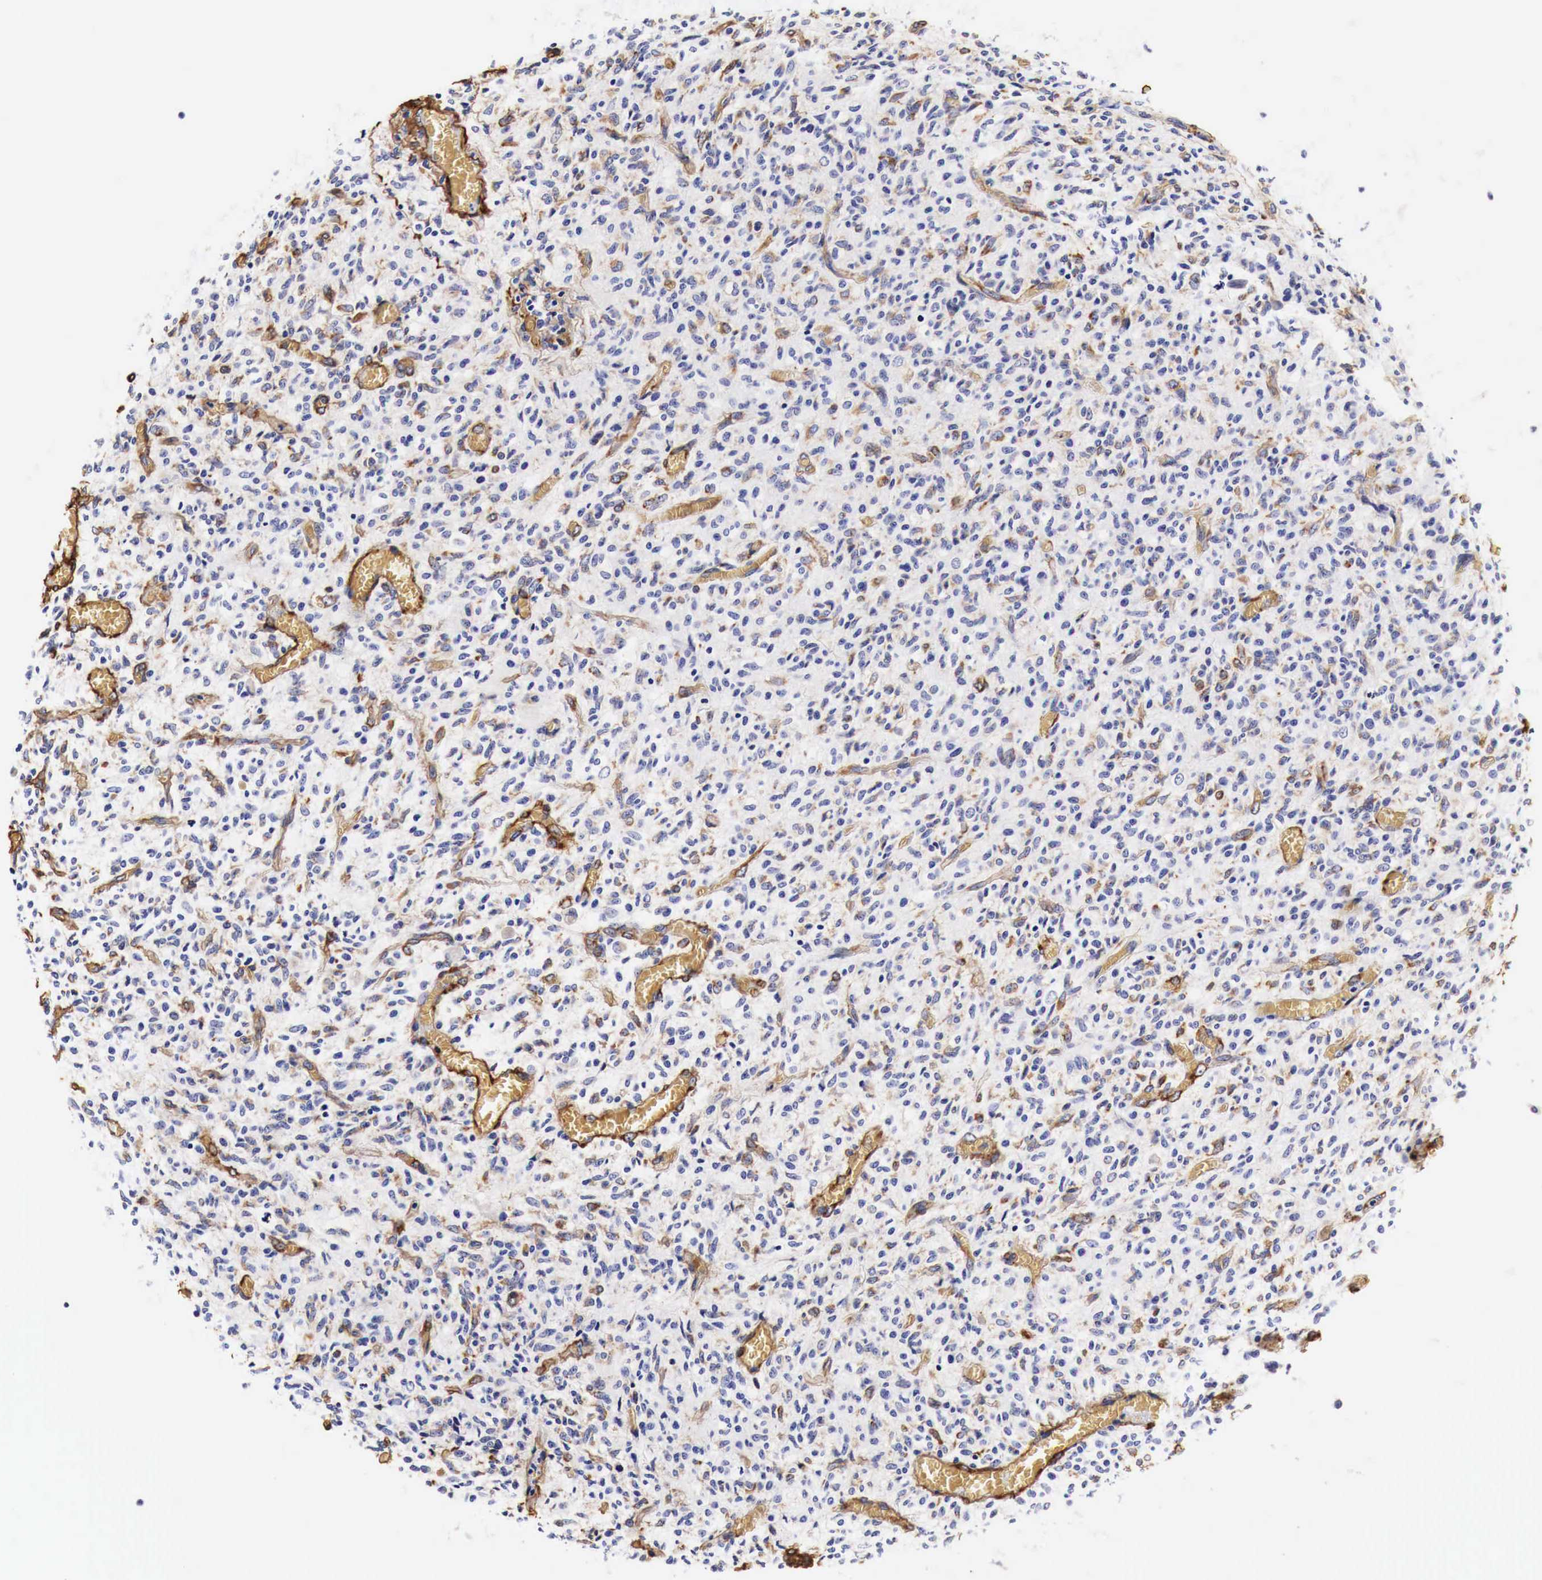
{"staining": {"intensity": "negative", "quantity": "none", "location": "none"}, "tissue": "glioma", "cell_type": "Tumor cells", "image_type": "cancer", "snomed": [{"axis": "morphology", "description": "Glioma, malignant, High grade"}, {"axis": "topography", "description": "Brain"}], "caption": "Immunohistochemical staining of human glioma demonstrates no significant positivity in tumor cells.", "gene": "LAMB2", "patient": {"sex": "male", "age": 56}}